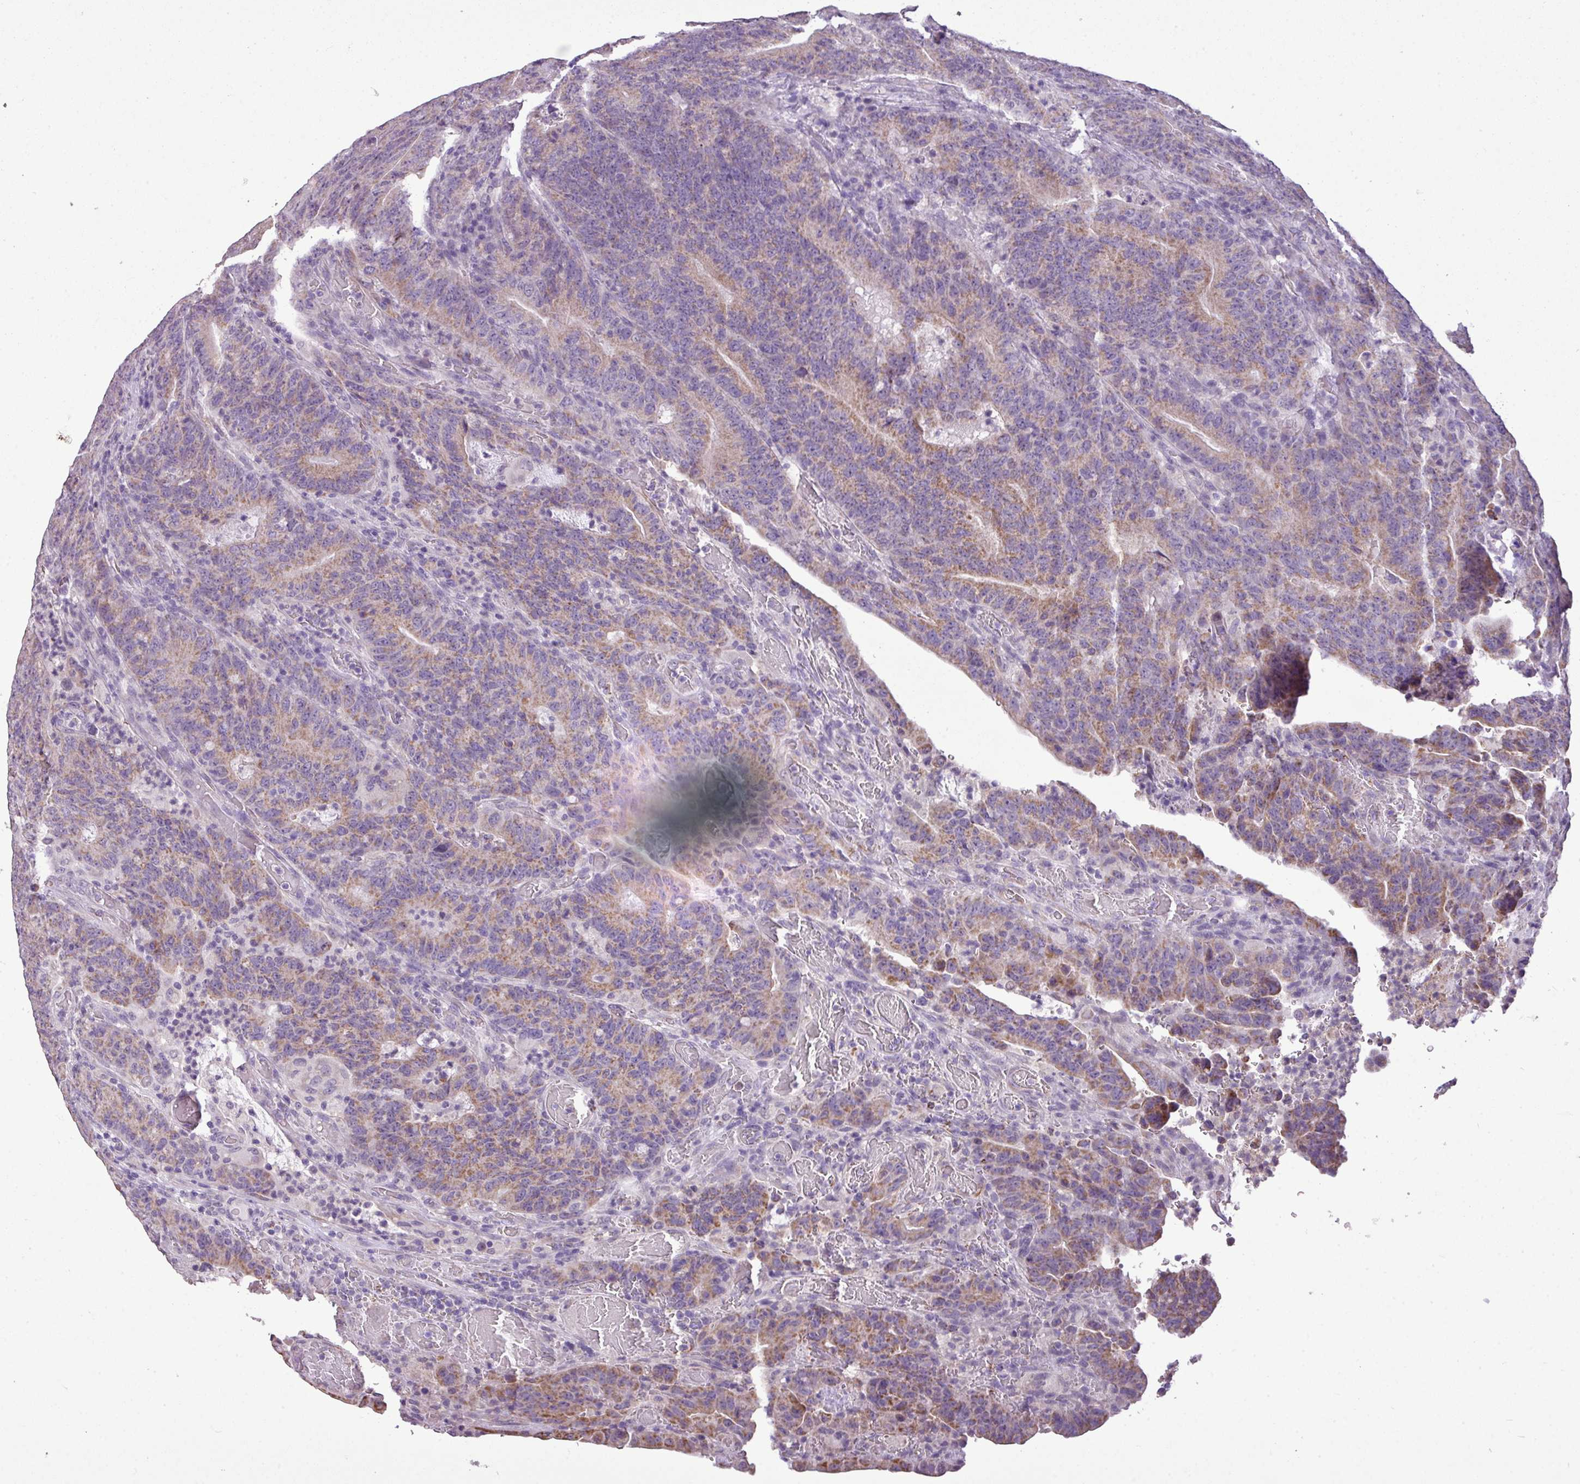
{"staining": {"intensity": "weak", "quantity": "25%-75%", "location": "cytoplasmic/membranous"}, "tissue": "colorectal cancer", "cell_type": "Tumor cells", "image_type": "cancer", "snomed": [{"axis": "morphology", "description": "Normal tissue, NOS"}, {"axis": "morphology", "description": "Adenocarcinoma, NOS"}, {"axis": "topography", "description": "Colon"}], "caption": "Adenocarcinoma (colorectal) stained with a protein marker displays weak staining in tumor cells.", "gene": "ALDH2", "patient": {"sex": "female", "age": 75}}